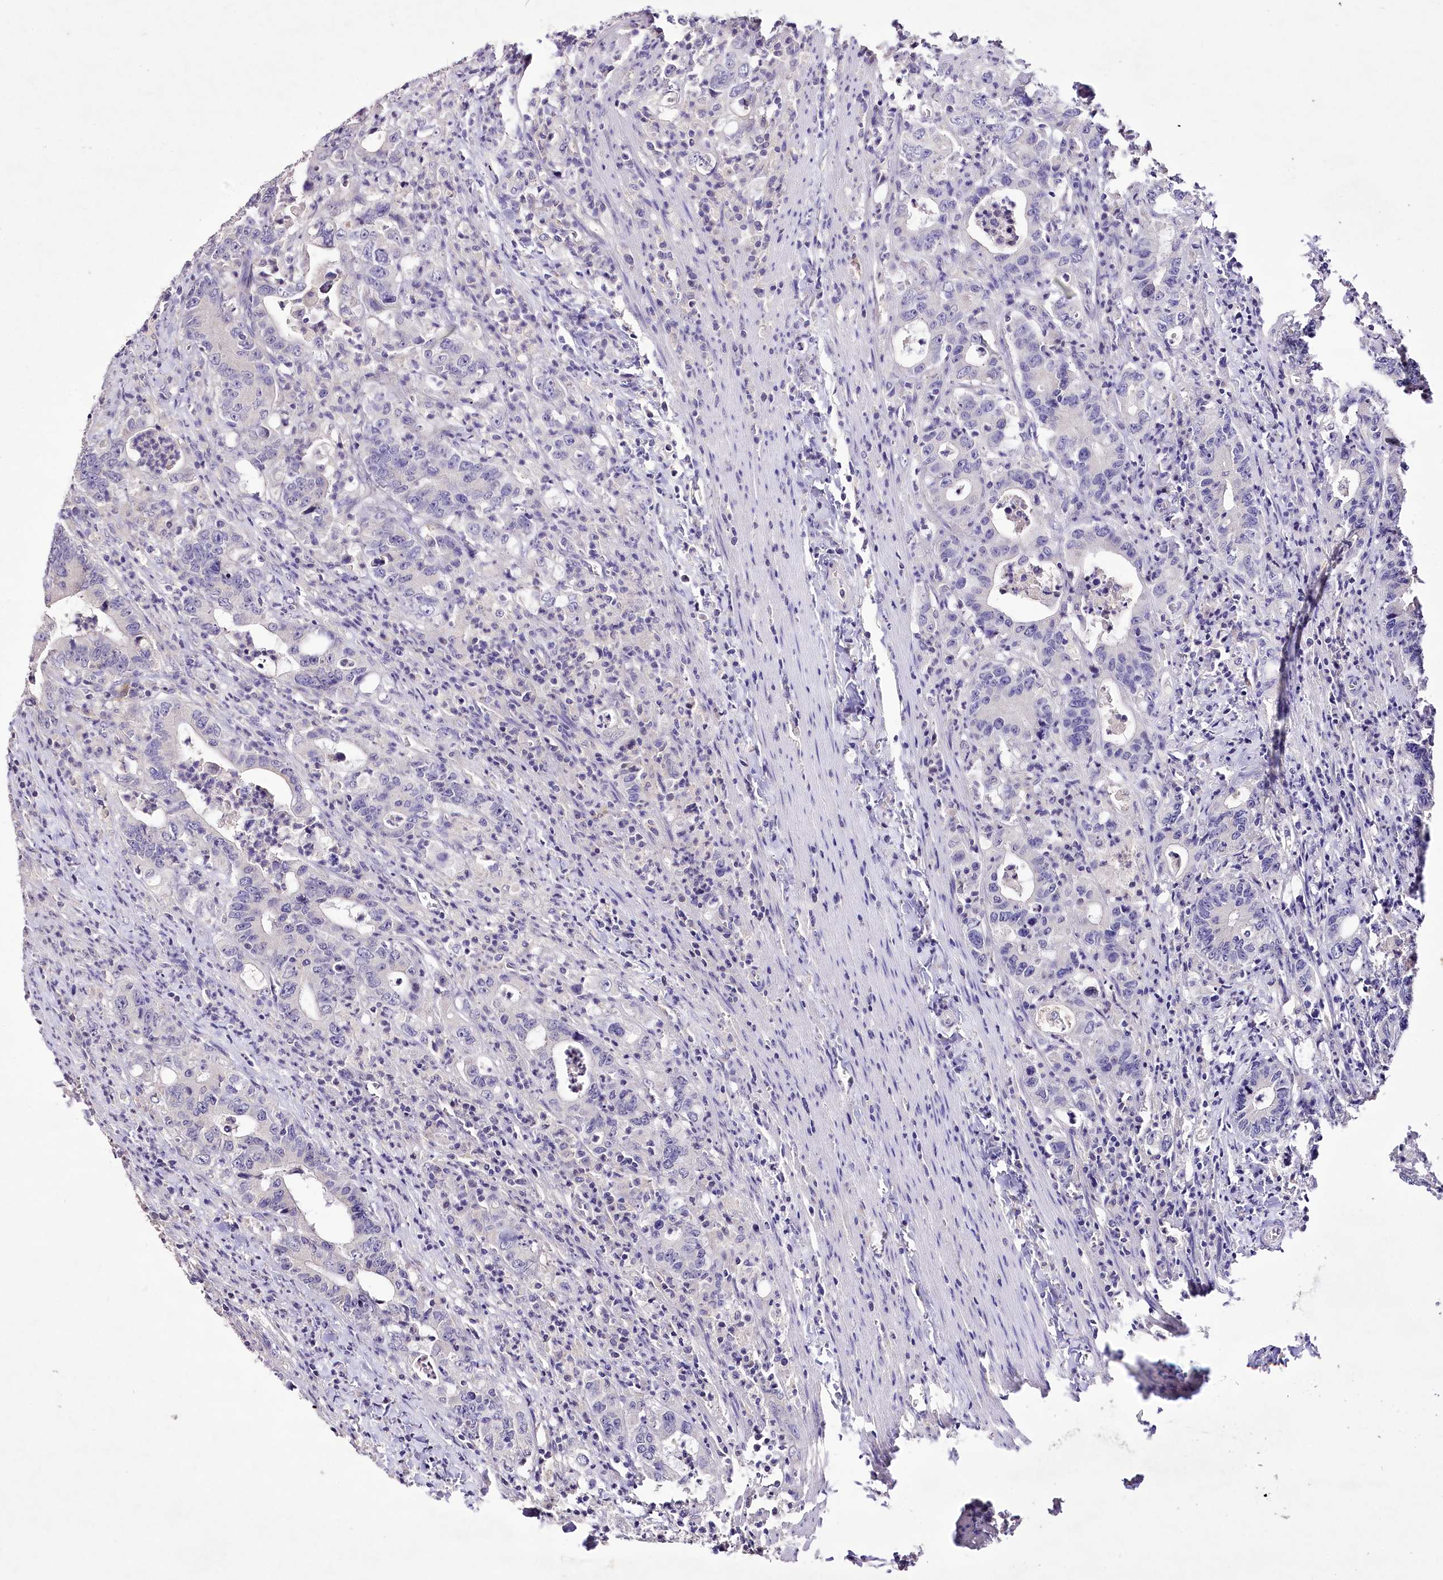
{"staining": {"intensity": "negative", "quantity": "none", "location": "none"}, "tissue": "colorectal cancer", "cell_type": "Tumor cells", "image_type": "cancer", "snomed": [{"axis": "morphology", "description": "Adenocarcinoma, NOS"}, {"axis": "topography", "description": "Colon"}], "caption": "A micrograph of human colorectal adenocarcinoma is negative for staining in tumor cells.", "gene": "ENPP1", "patient": {"sex": "female", "age": 75}}